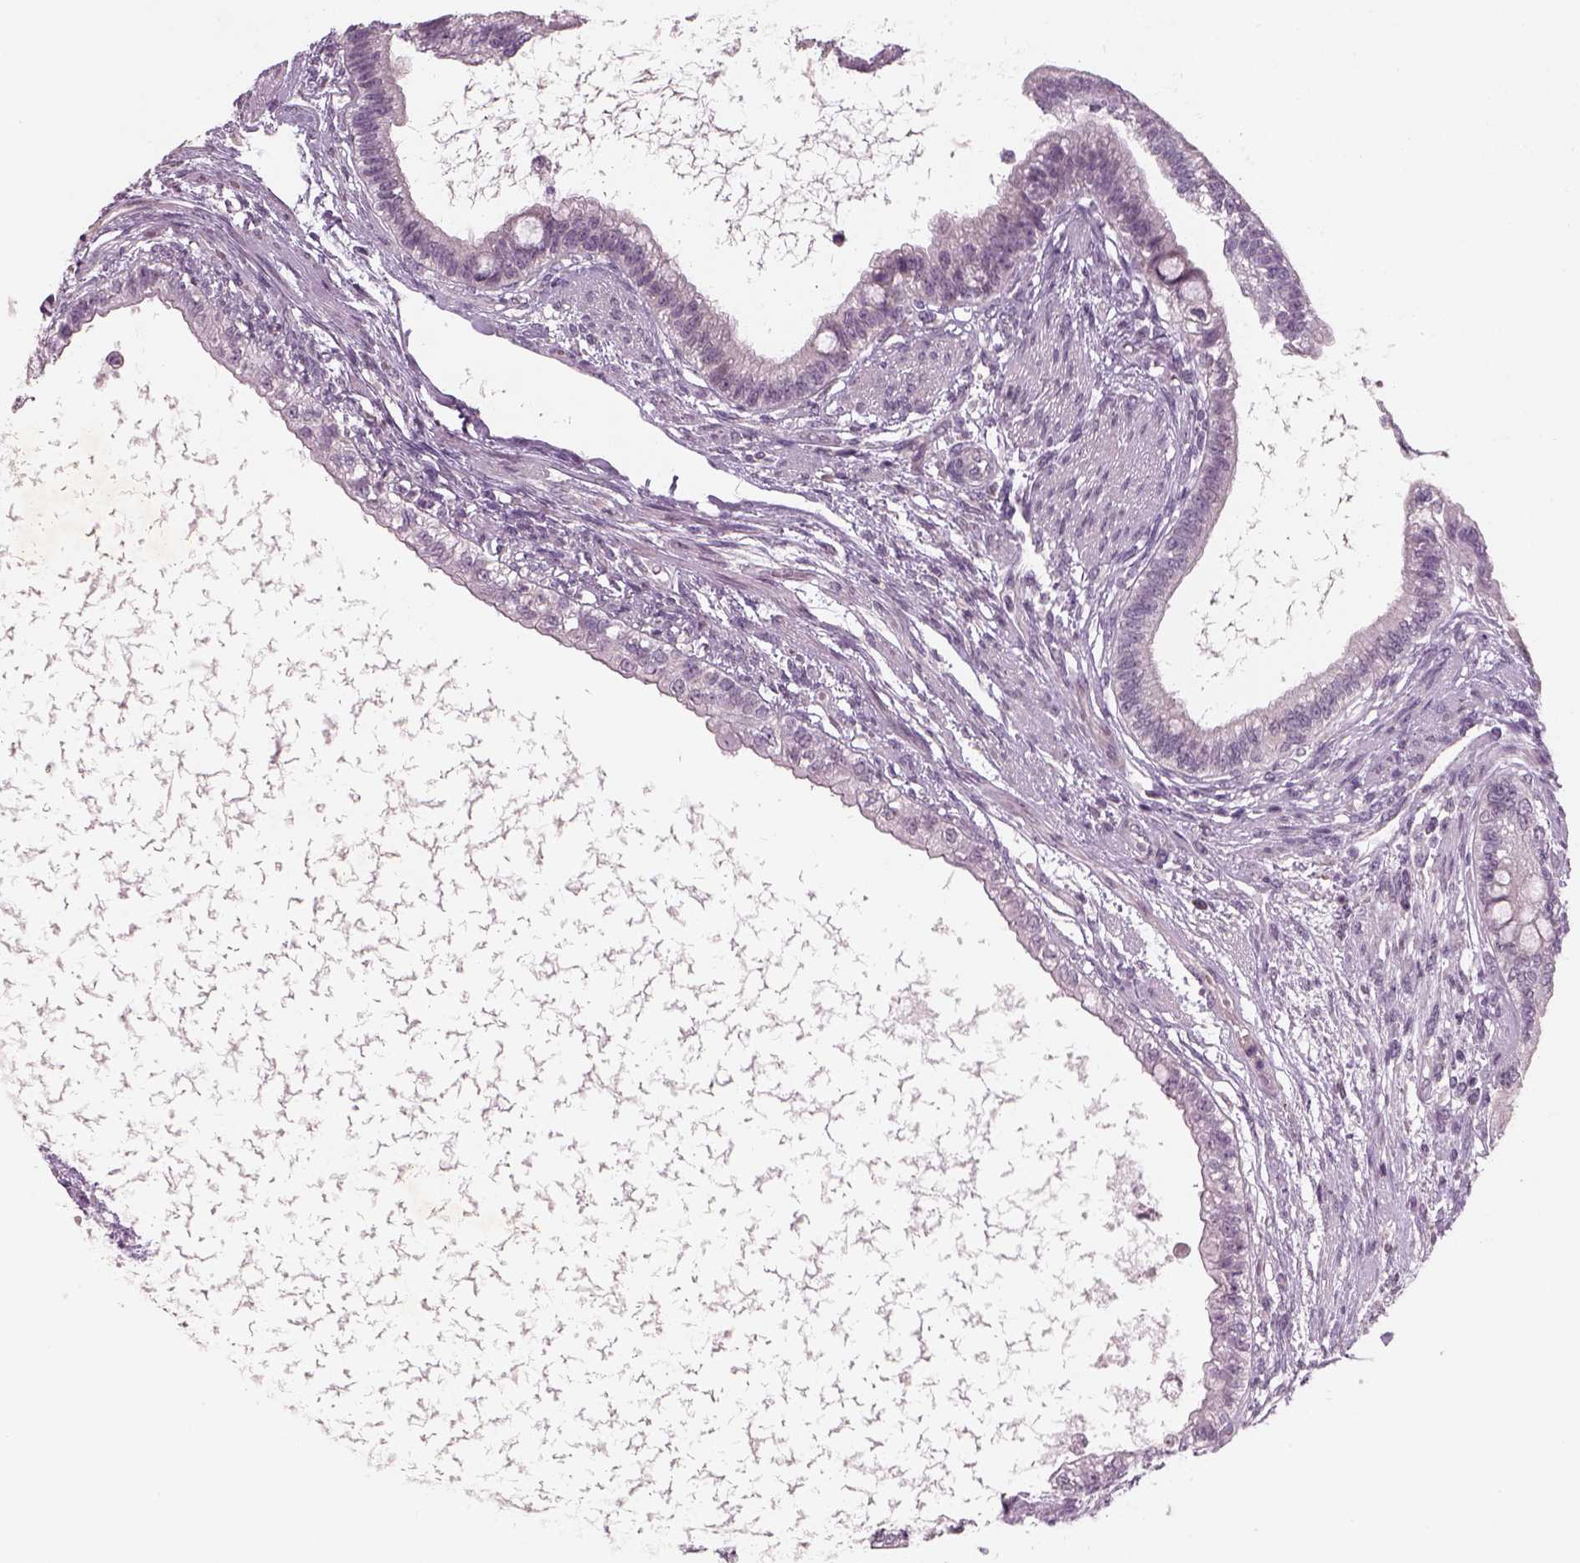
{"staining": {"intensity": "negative", "quantity": "none", "location": "none"}, "tissue": "testis cancer", "cell_type": "Tumor cells", "image_type": "cancer", "snomed": [{"axis": "morphology", "description": "Carcinoma, Embryonal, NOS"}, {"axis": "topography", "description": "Testis"}], "caption": "High magnification brightfield microscopy of testis embryonal carcinoma stained with DAB (3,3'-diaminobenzidine) (brown) and counterstained with hematoxylin (blue): tumor cells show no significant positivity.", "gene": "PENK", "patient": {"sex": "male", "age": 26}}